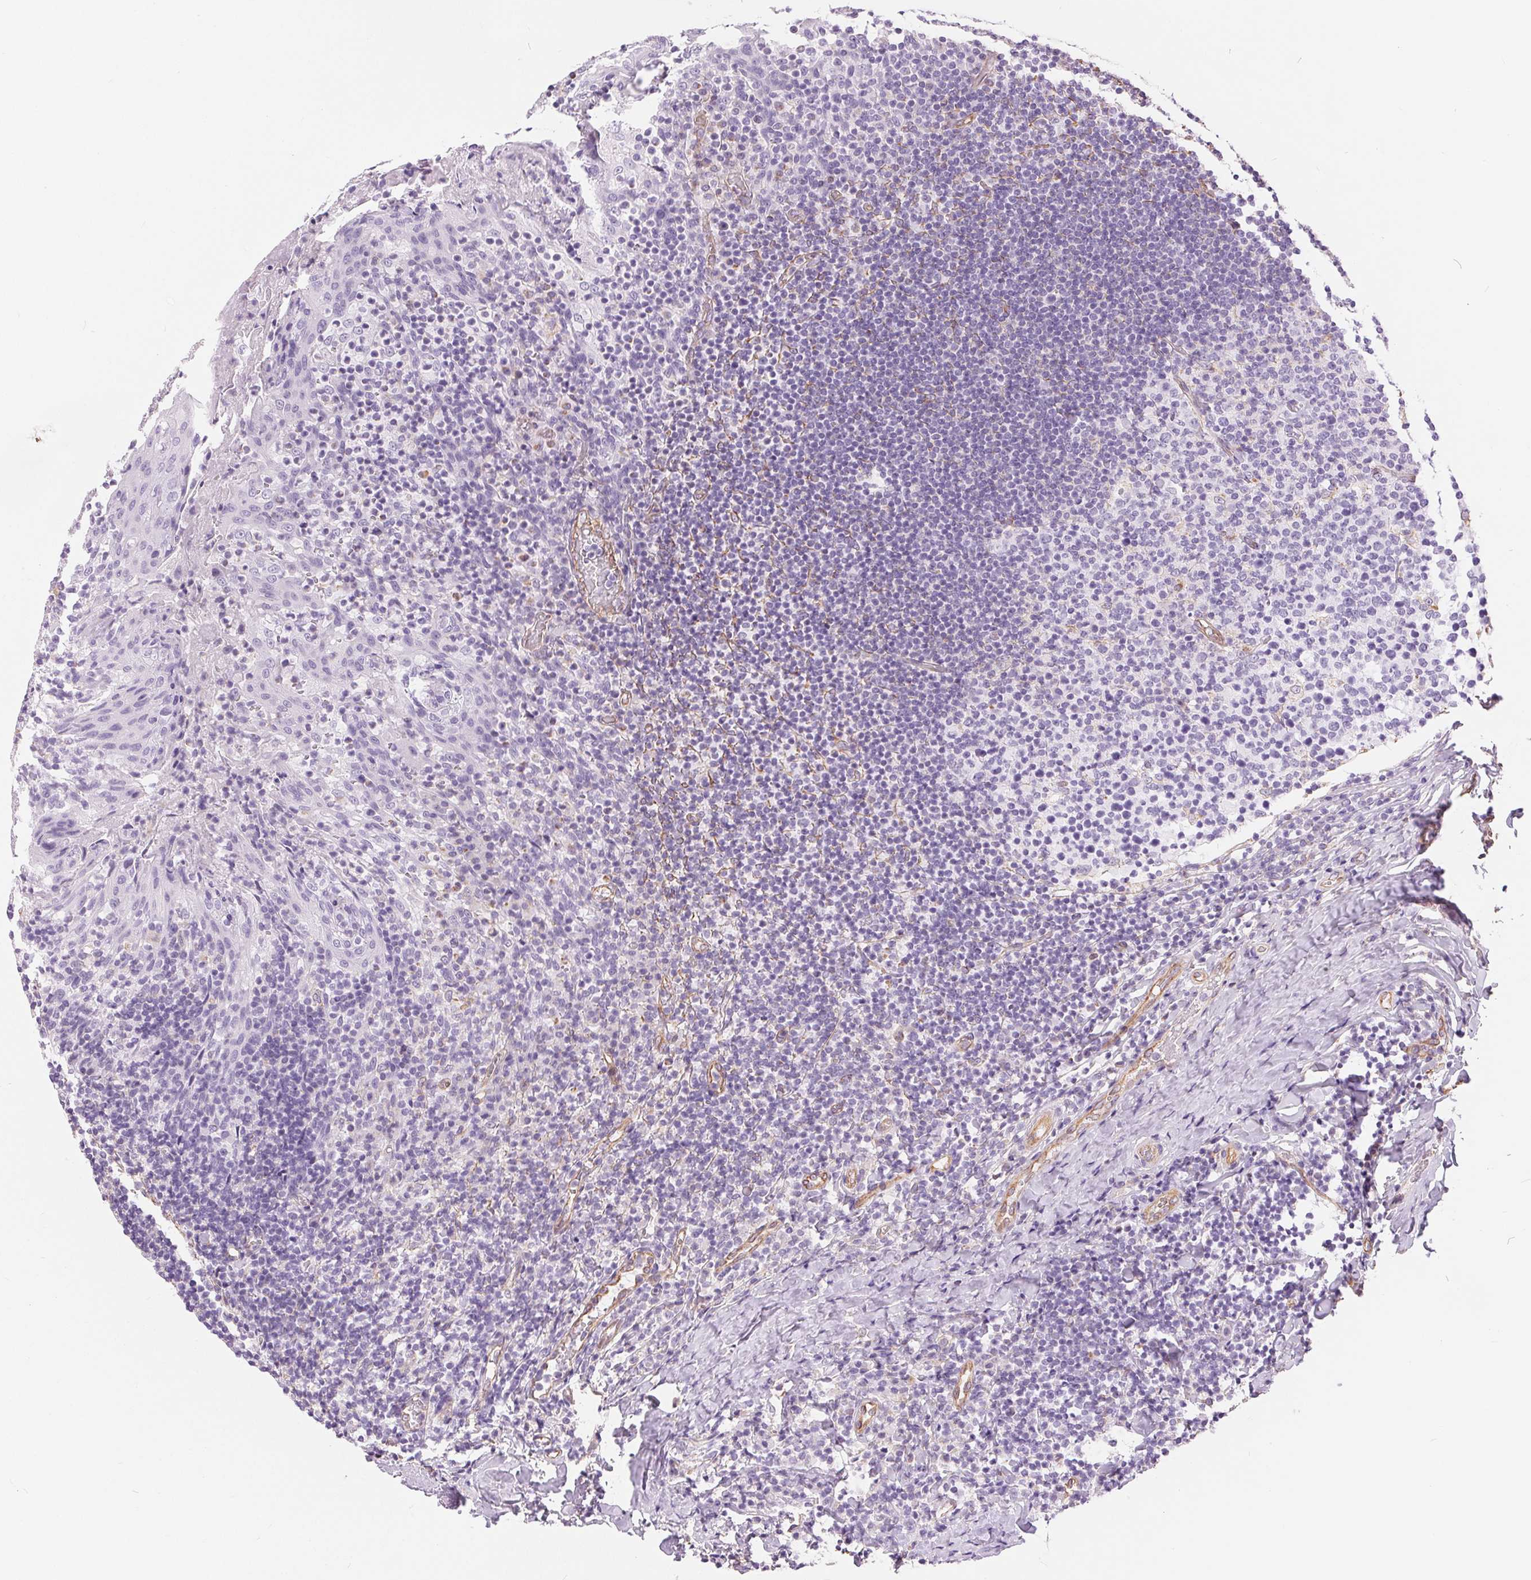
{"staining": {"intensity": "negative", "quantity": "none", "location": "none"}, "tissue": "tonsil", "cell_type": "Germinal center cells", "image_type": "normal", "snomed": [{"axis": "morphology", "description": "Normal tissue, NOS"}, {"axis": "topography", "description": "Tonsil"}], "caption": "Micrograph shows no protein expression in germinal center cells of unremarkable tonsil.", "gene": "GFAP", "patient": {"sex": "female", "age": 10}}